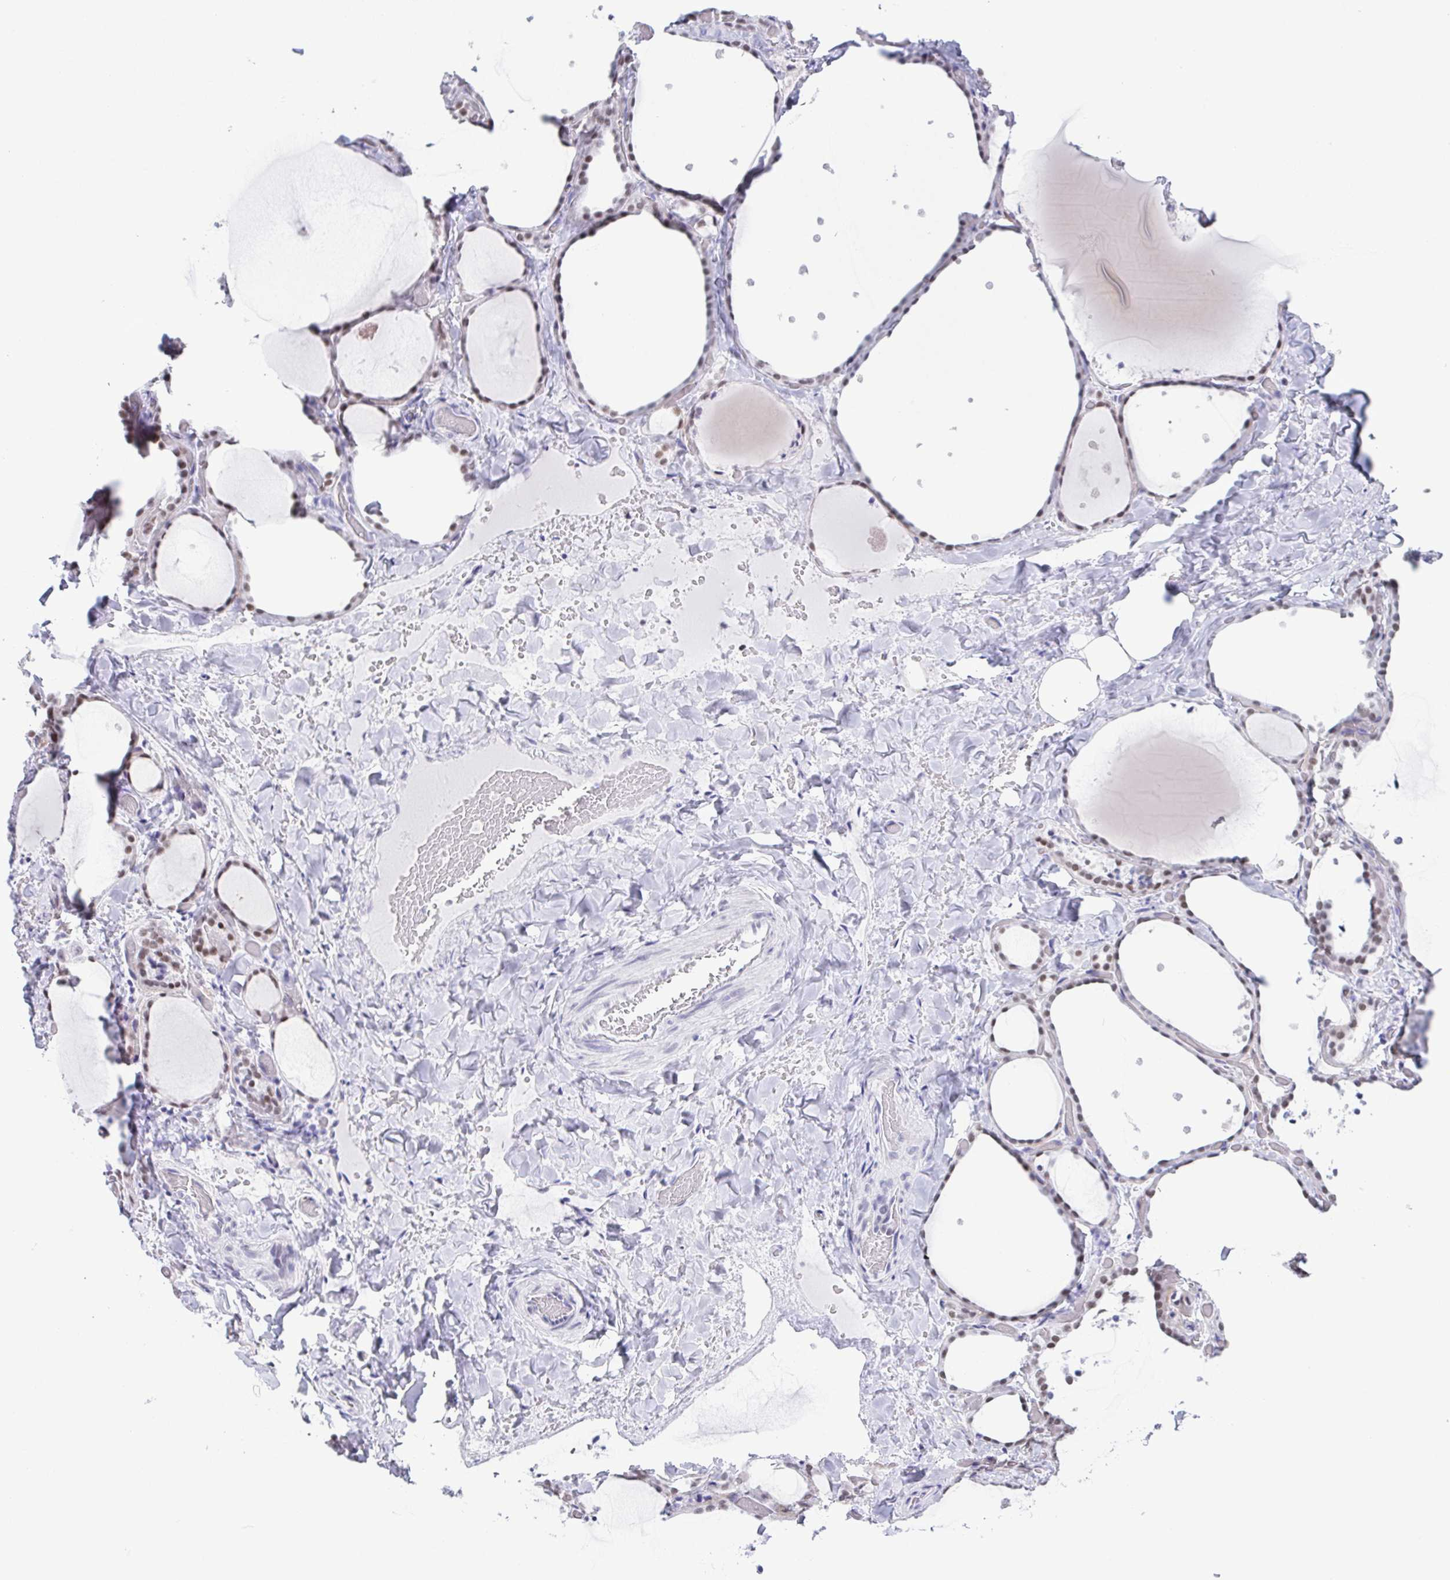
{"staining": {"intensity": "weak", "quantity": "25%-75%", "location": "nuclear"}, "tissue": "thyroid gland", "cell_type": "Glandular cells", "image_type": "normal", "snomed": [{"axis": "morphology", "description": "Normal tissue, NOS"}, {"axis": "topography", "description": "Thyroid gland"}], "caption": "Thyroid gland stained for a protein shows weak nuclear positivity in glandular cells. Using DAB (3,3'-diaminobenzidine) (brown) and hematoxylin (blue) stains, captured at high magnification using brightfield microscopy.", "gene": "SUGP2", "patient": {"sex": "female", "age": 36}}